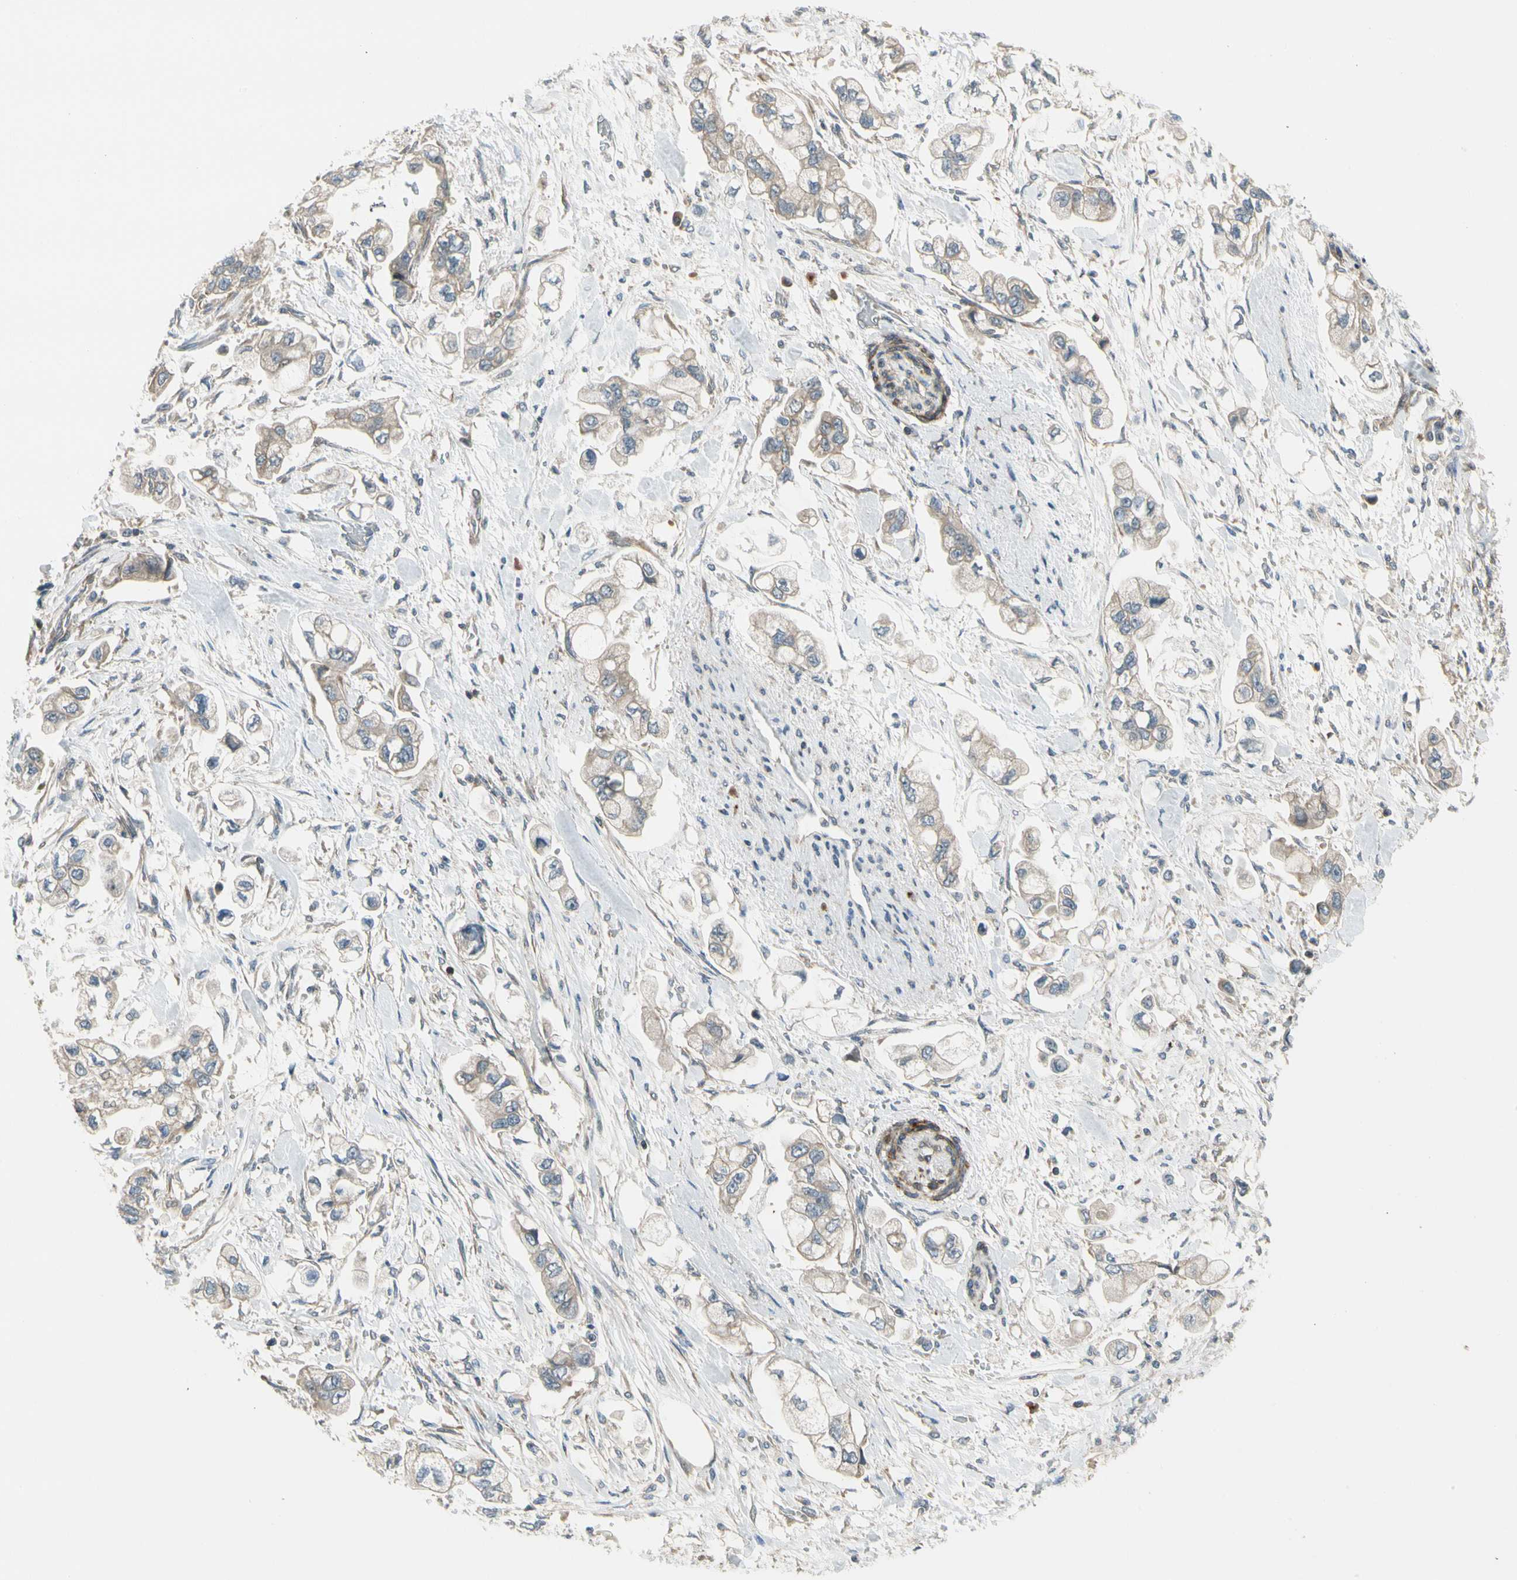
{"staining": {"intensity": "weak", "quantity": "25%-75%", "location": "cytoplasmic/membranous"}, "tissue": "stomach cancer", "cell_type": "Tumor cells", "image_type": "cancer", "snomed": [{"axis": "morphology", "description": "Adenocarcinoma, NOS"}, {"axis": "topography", "description": "Stomach"}], "caption": "Immunohistochemistry of human stomach cancer (adenocarcinoma) exhibits low levels of weak cytoplasmic/membranous expression in approximately 25%-75% of tumor cells. Immunohistochemistry (ihc) stains the protein of interest in brown and the nuclei are stained blue.", "gene": "MST1R", "patient": {"sex": "male", "age": 62}}